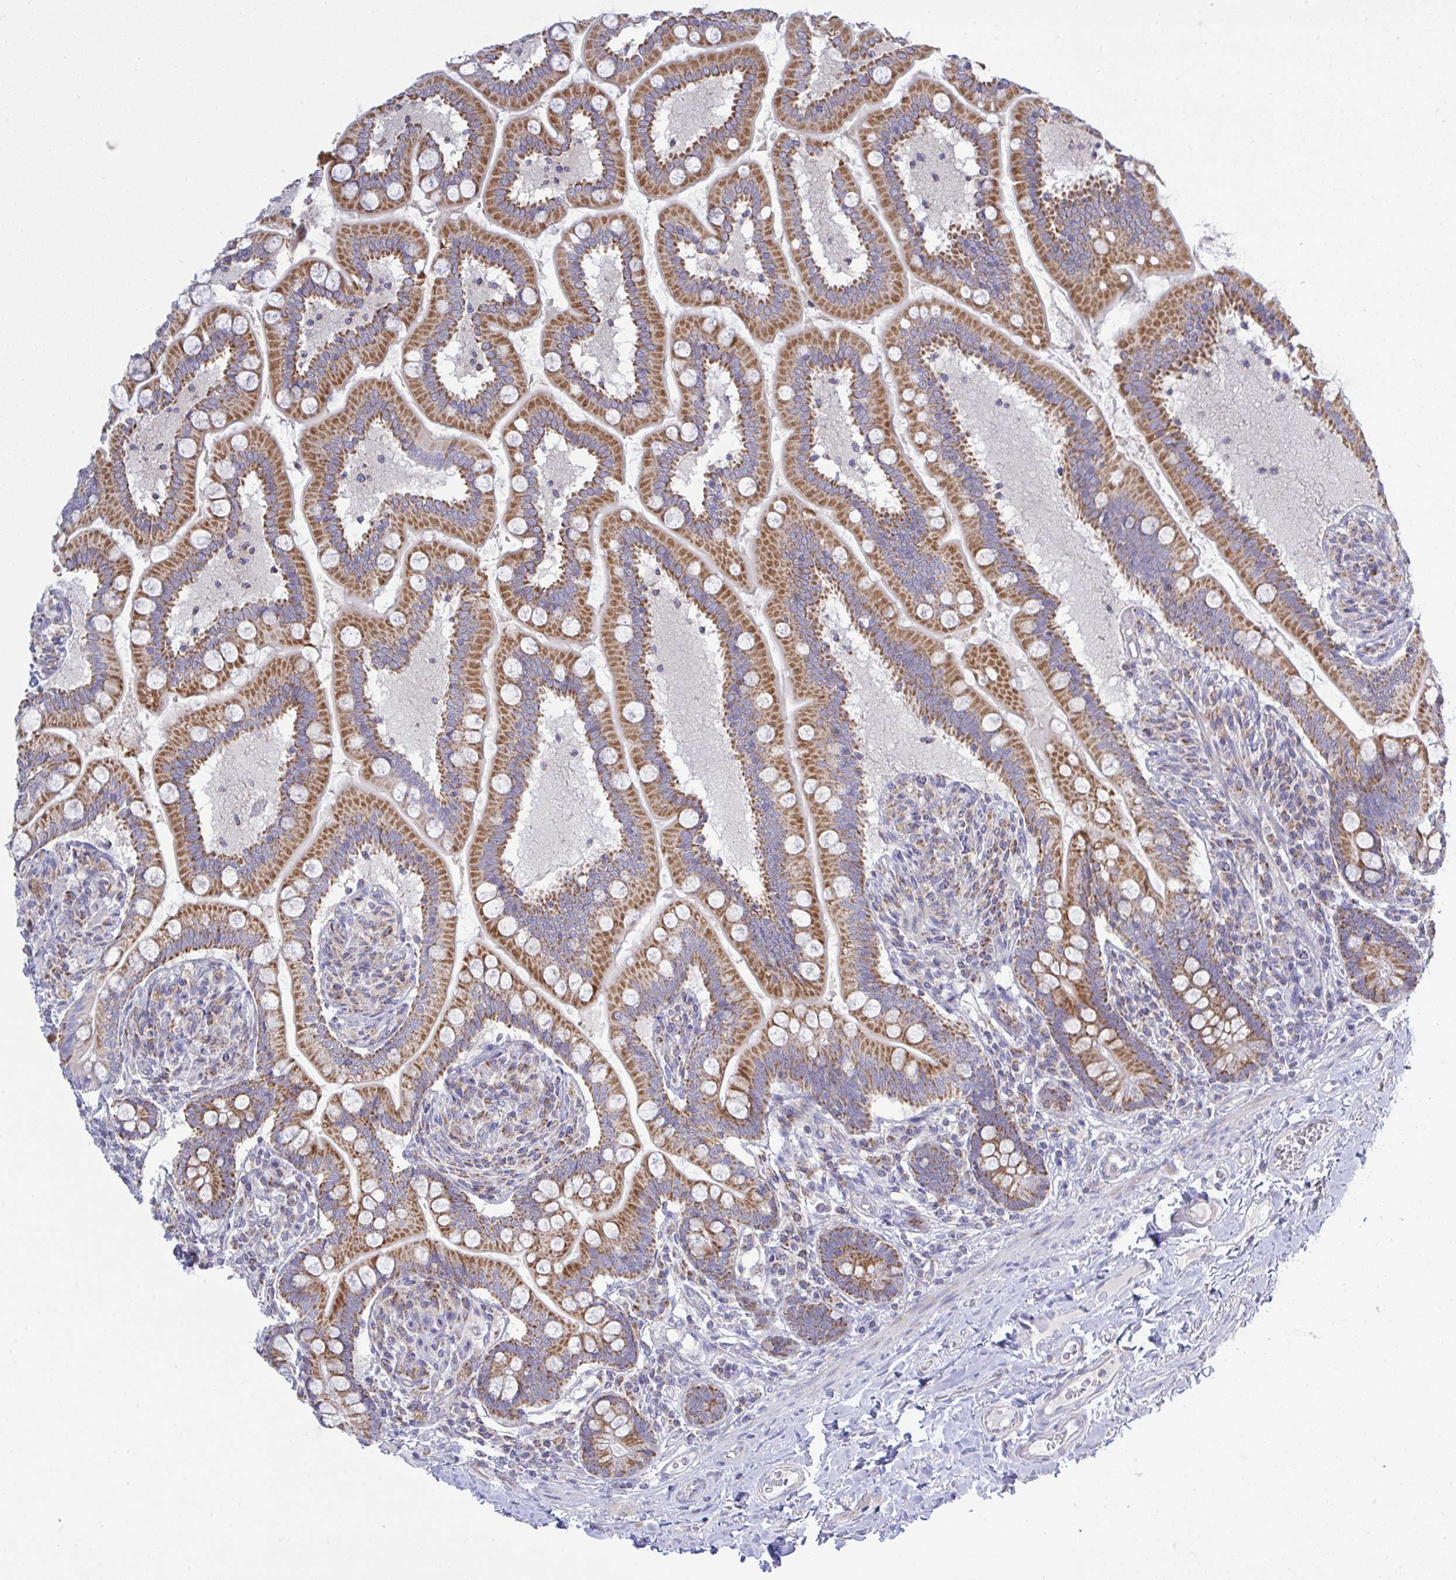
{"staining": {"intensity": "strong", "quantity": ">75%", "location": "cytoplasmic/membranous"}, "tissue": "small intestine", "cell_type": "Glandular cells", "image_type": "normal", "snomed": [{"axis": "morphology", "description": "Normal tissue, NOS"}, {"axis": "topography", "description": "Small intestine"}], "caption": "This photomicrograph exhibits IHC staining of unremarkable human small intestine, with high strong cytoplasmic/membranous positivity in about >75% of glandular cells.", "gene": "NDUFA7", "patient": {"sex": "female", "age": 64}}